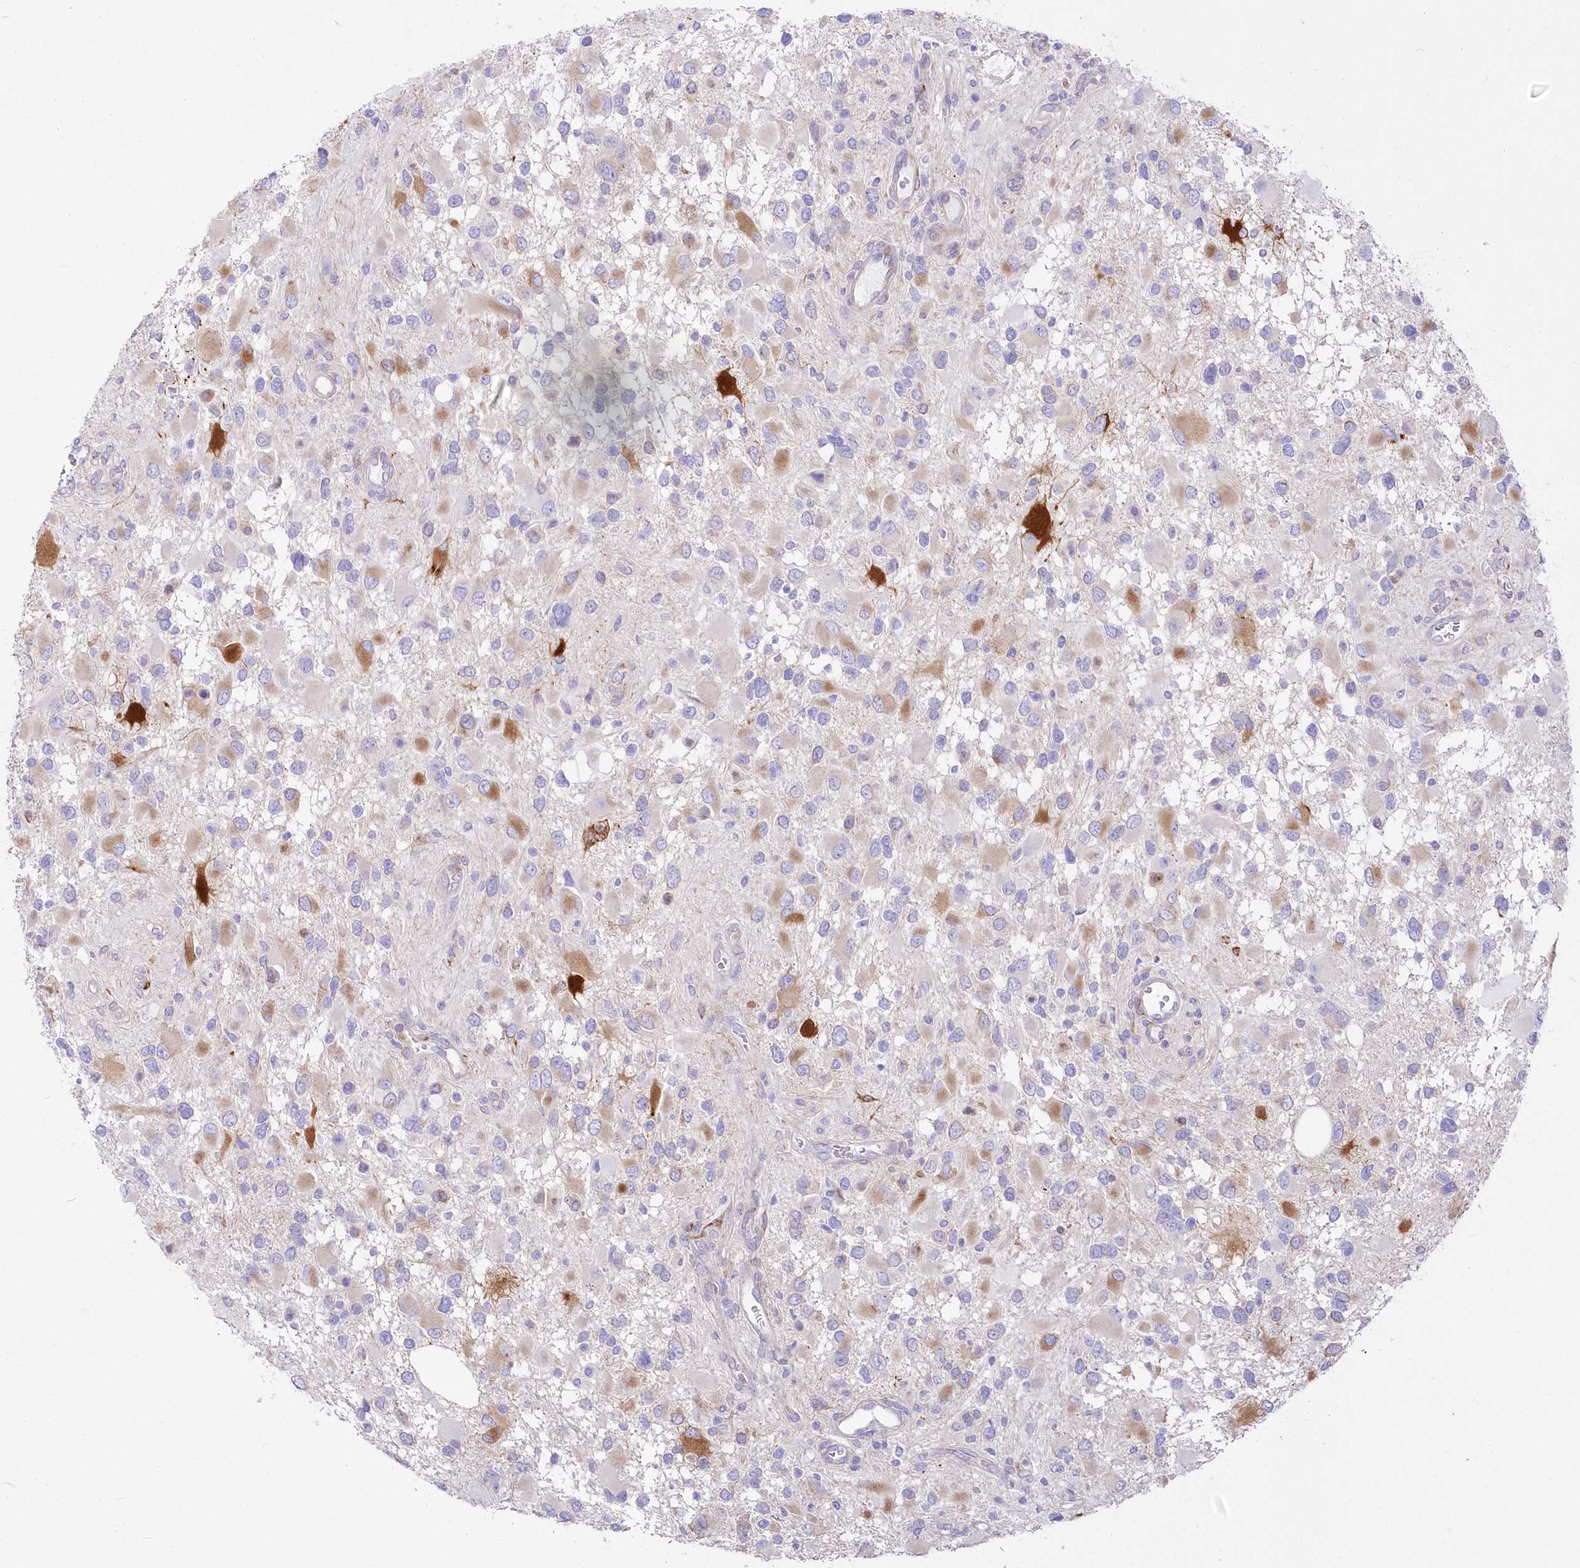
{"staining": {"intensity": "negative", "quantity": "none", "location": "none"}, "tissue": "glioma", "cell_type": "Tumor cells", "image_type": "cancer", "snomed": [{"axis": "morphology", "description": "Glioma, malignant, High grade"}, {"axis": "topography", "description": "Brain"}], "caption": "Tumor cells show no significant positivity in malignant glioma (high-grade).", "gene": "YTHDC2", "patient": {"sex": "male", "age": 53}}